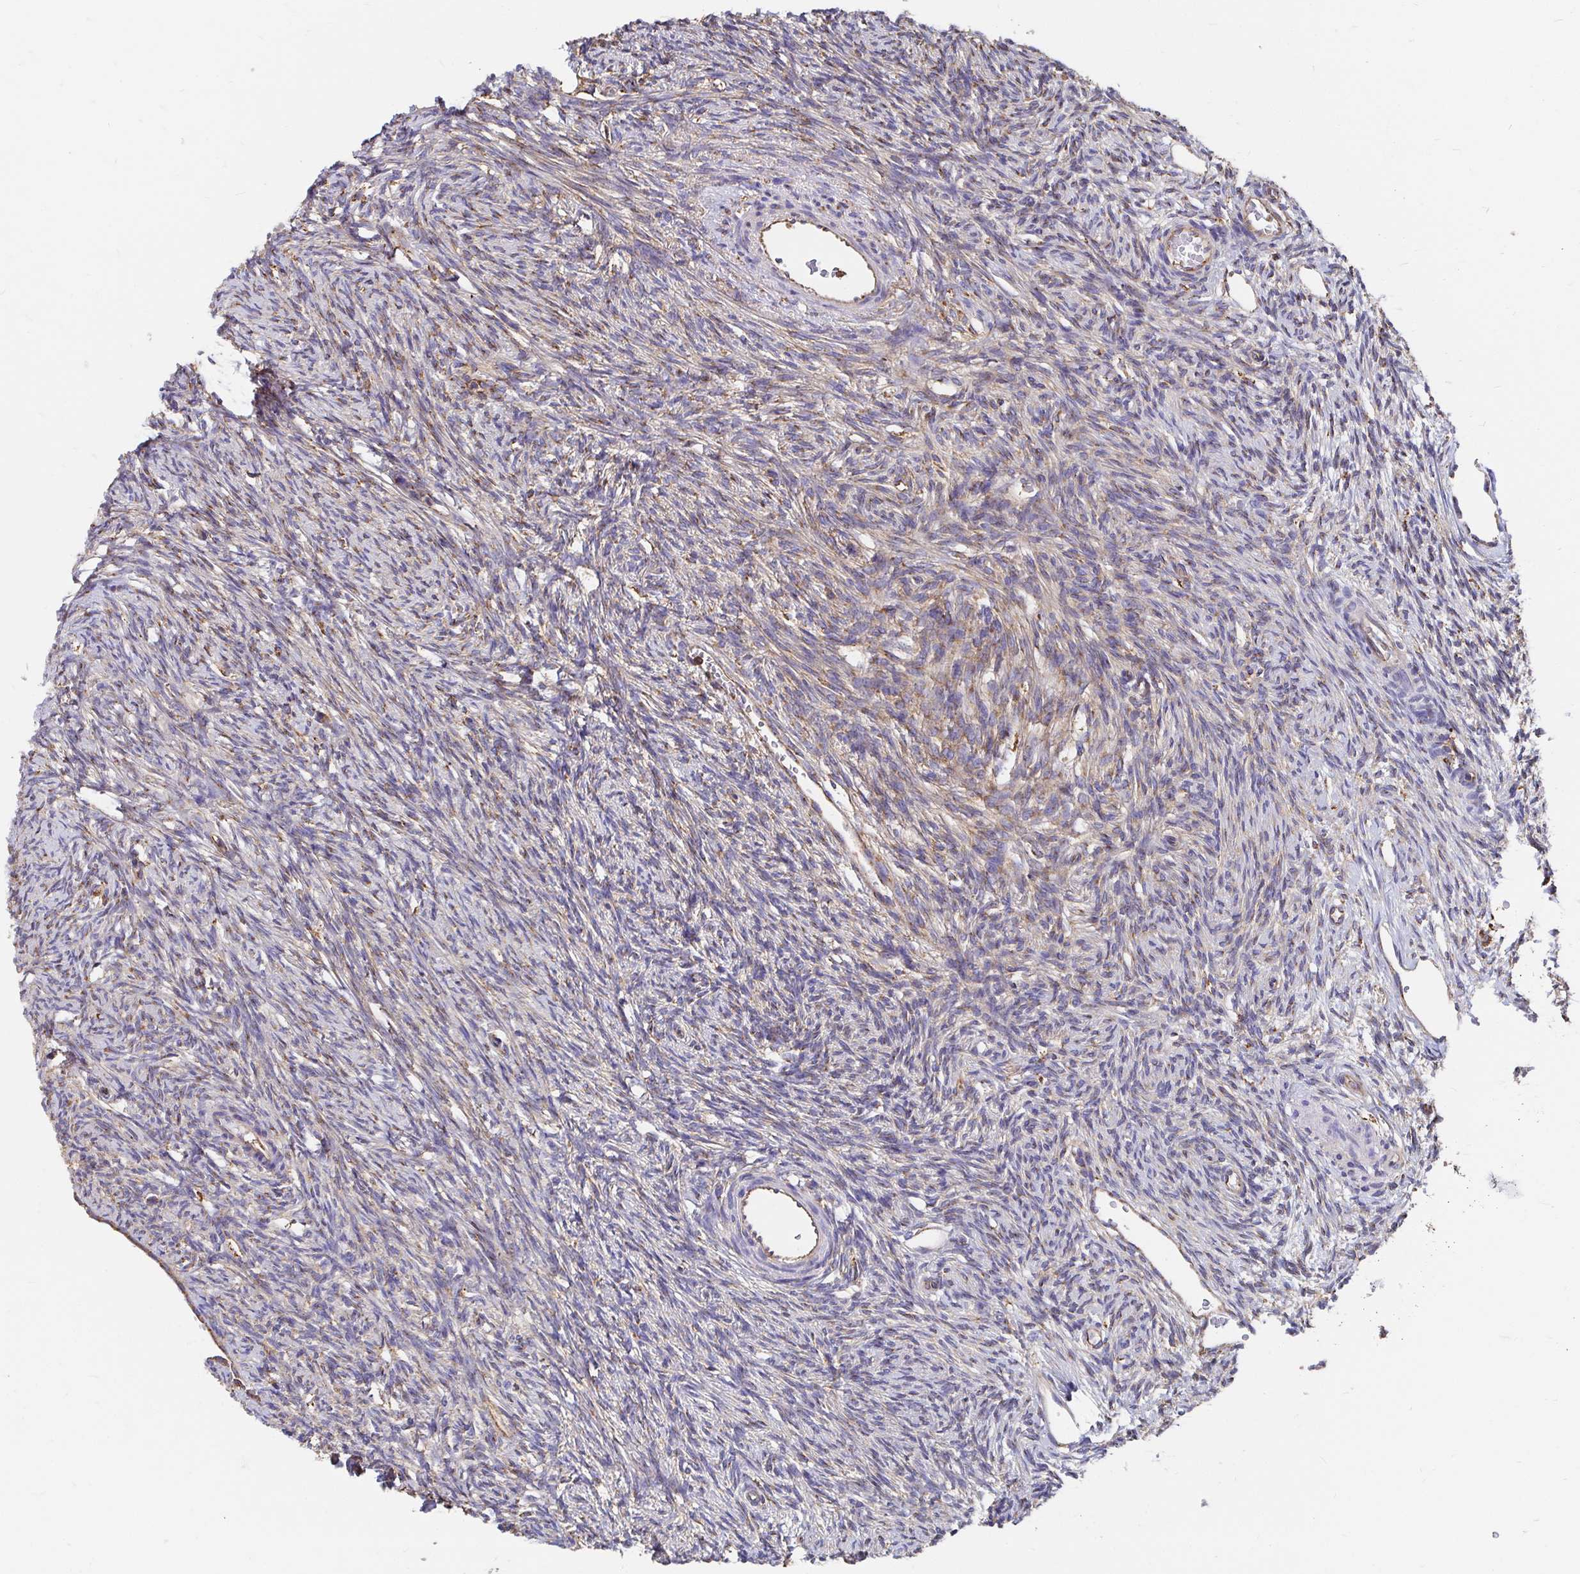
{"staining": {"intensity": "moderate", "quantity": ">75%", "location": "cytoplasmic/membranous"}, "tissue": "ovary", "cell_type": "Follicle cells", "image_type": "normal", "snomed": [{"axis": "morphology", "description": "Normal tissue, NOS"}, {"axis": "topography", "description": "Ovary"}], "caption": "Brown immunohistochemical staining in unremarkable human ovary demonstrates moderate cytoplasmic/membranous expression in approximately >75% of follicle cells. The protein of interest is shown in brown color, while the nuclei are stained blue.", "gene": "CLTC", "patient": {"sex": "female", "age": 33}}